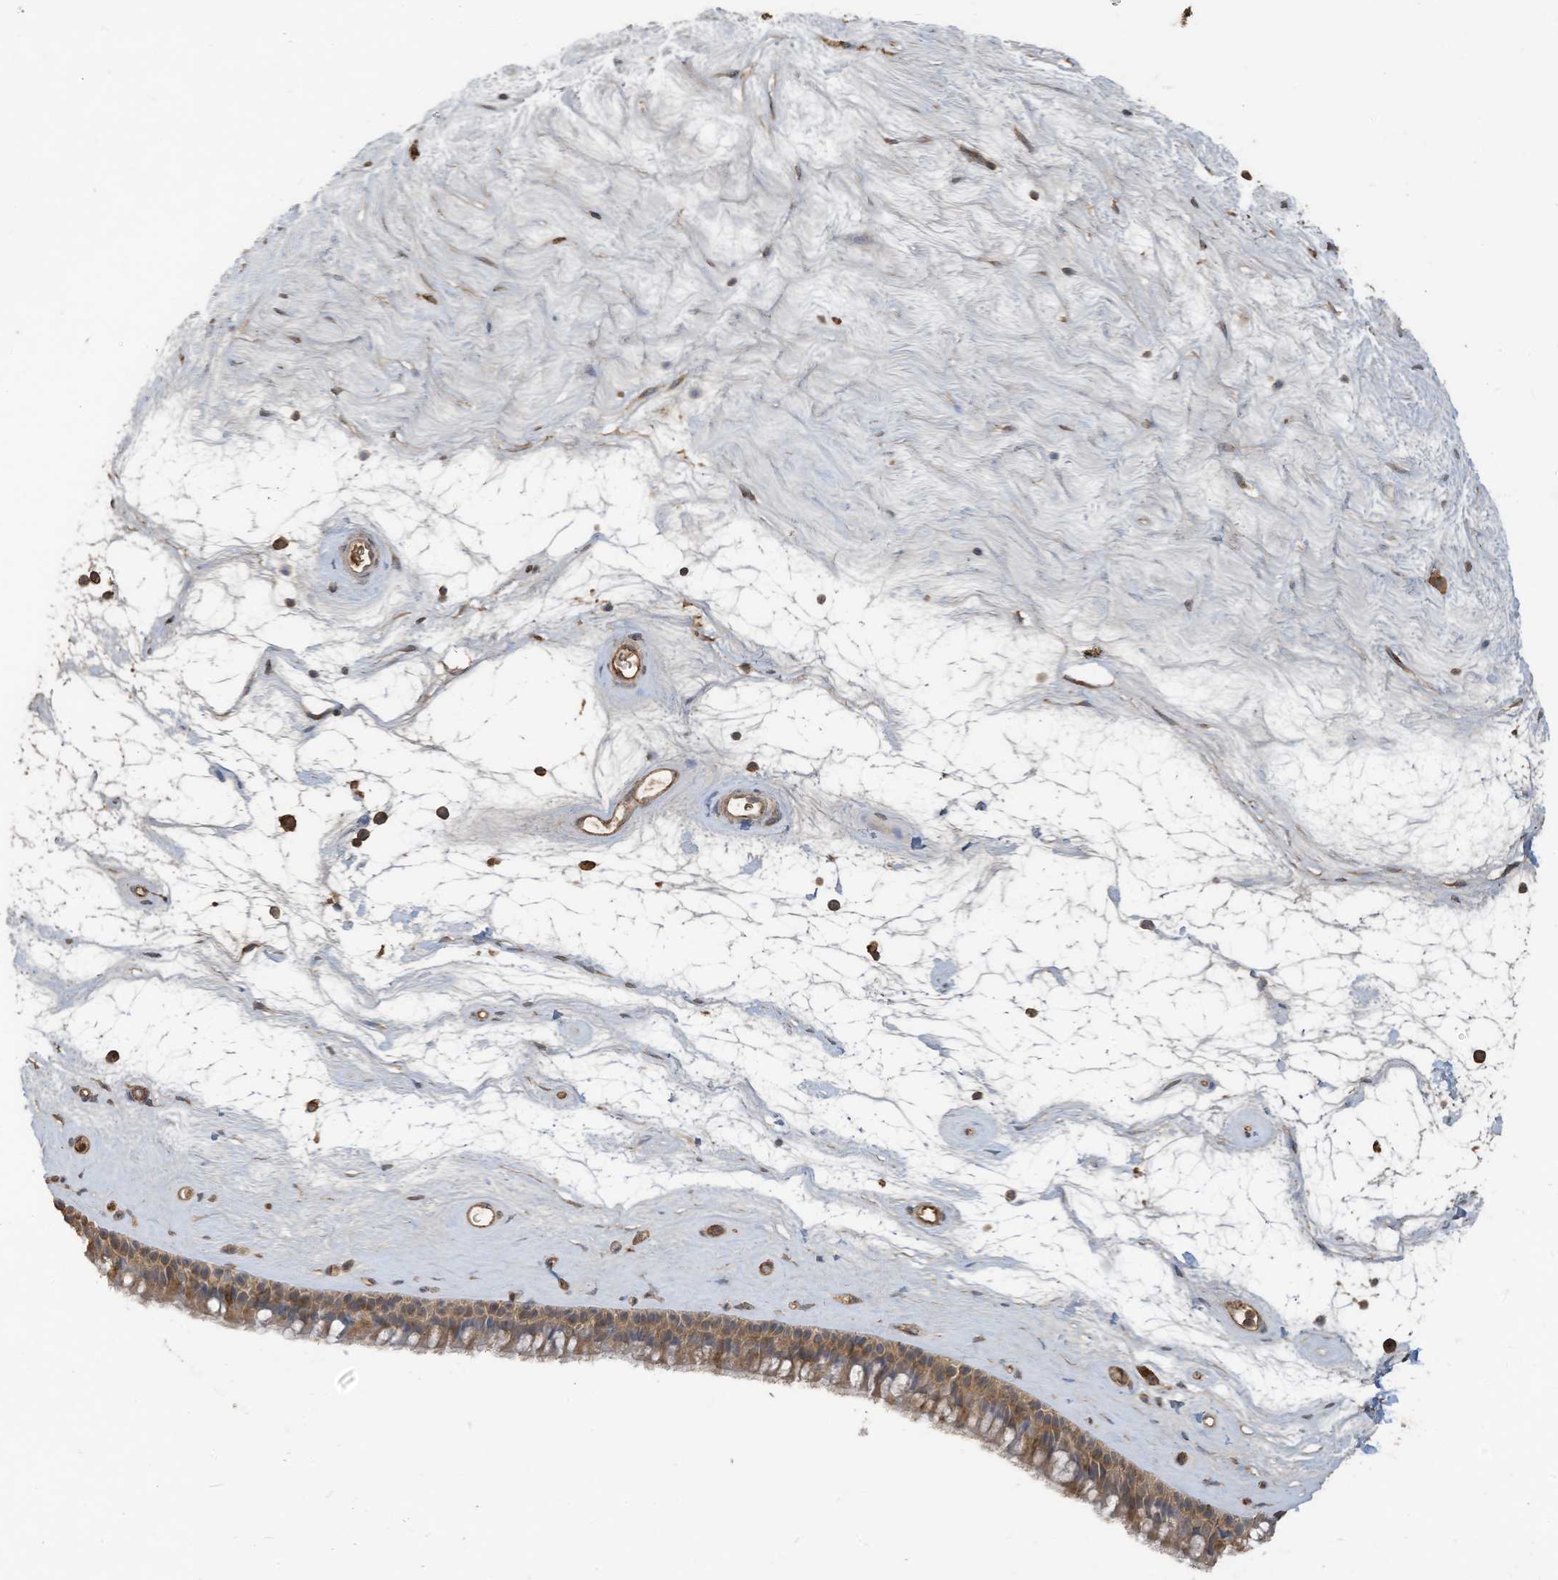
{"staining": {"intensity": "moderate", "quantity": ">75%", "location": "cytoplasmic/membranous"}, "tissue": "nasopharynx", "cell_type": "Respiratory epithelial cells", "image_type": "normal", "snomed": [{"axis": "morphology", "description": "Normal tissue, NOS"}, {"axis": "topography", "description": "Nasopharynx"}], "caption": "A medium amount of moderate cytoplasmic/membranous expression is seen in about >75% of respiratory epithelial cells in unremarkable nasopharynx.", "gene": "COX10", "patient": {"sex": "male", "age": 64}}